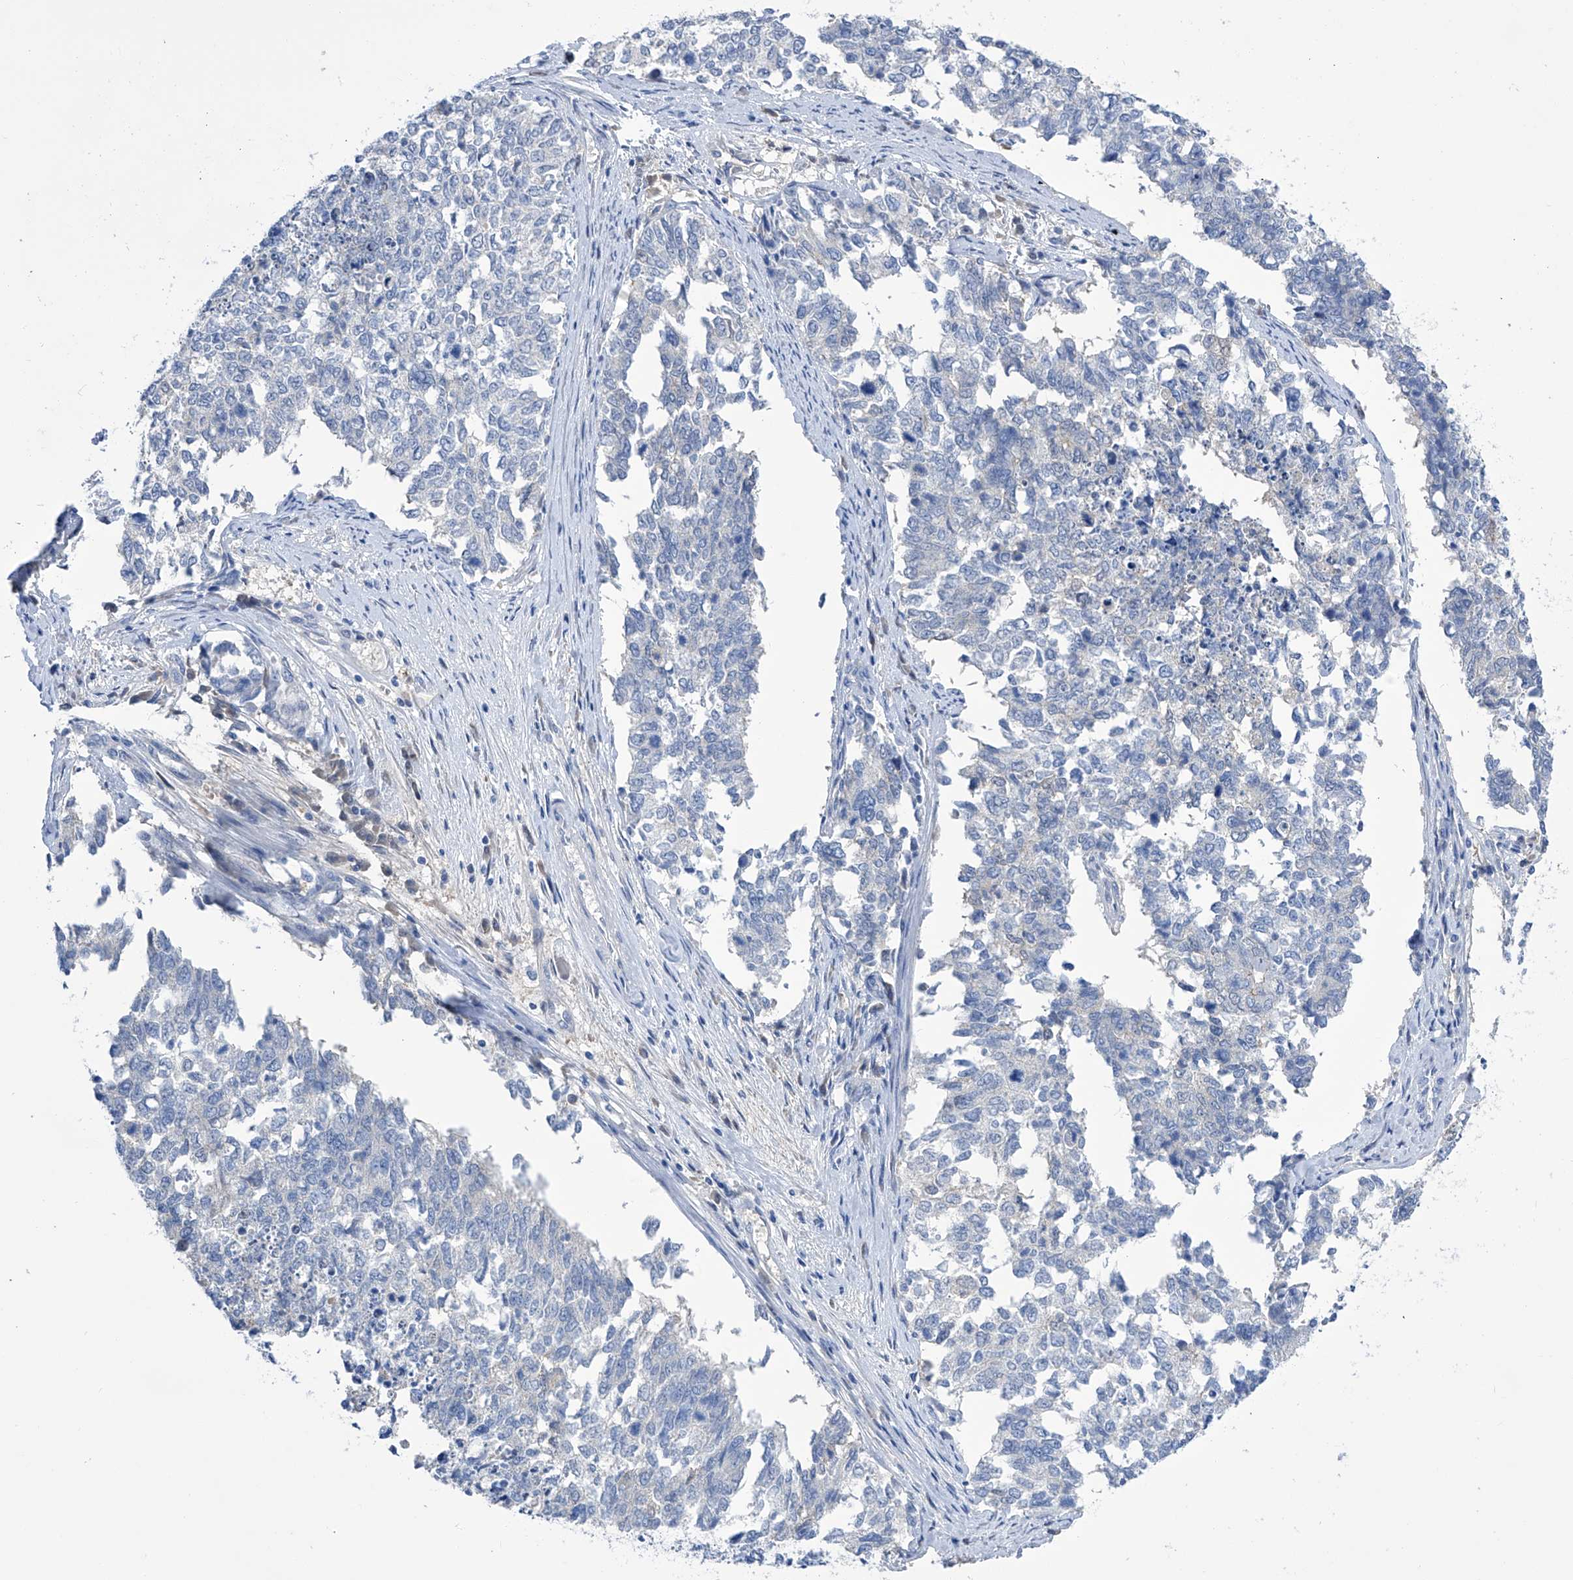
{"staining": {"intensity": "negative", "quantity": "none", "location": "none"}, "tissue": "cervical cancer", "cell_type": "Tumor cells", "image_type": "cancer", "snomed": [{"axis": "morphology", "description": "Squamous cell carcinoma, NOS"}, {"axis": "topography", "description": "Cervix"}], "caption": "High power microscopy photomicrograph of an immunohistochemistry (IHC) image of squamous cell carcinoma (cervical), revealing no significant staining in tumor cells.", "gene": "PGM3", "patient": {"sex": "female", "age": 63}}